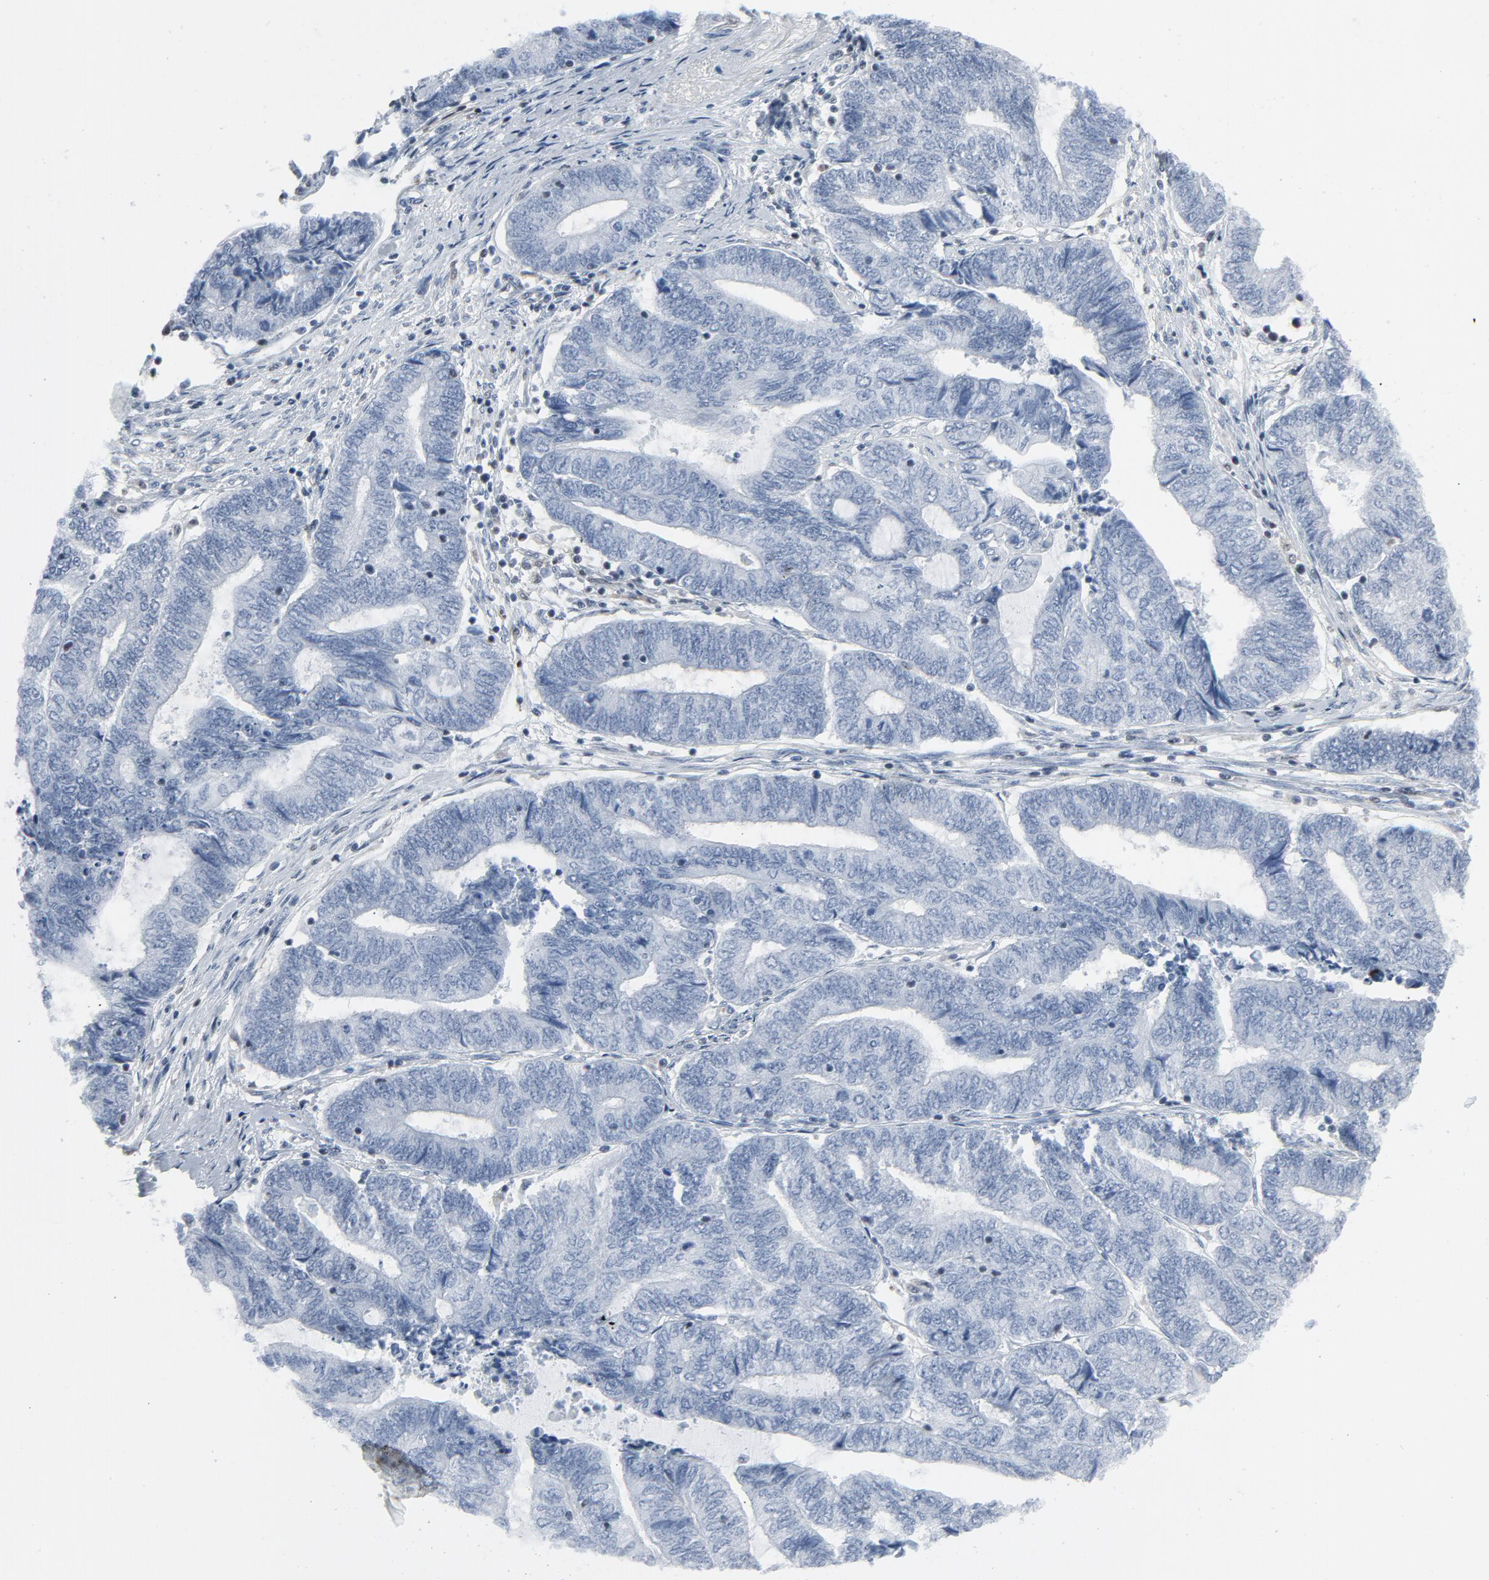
{"staining": {"intensity": "negative", "quantity": "none", "location": "none"}, "tissue": "endometrial cancer", "cell_type": "Tumor cells", "image_type": "cancer", "snomed": [{"axis": "morphology", "description": "Adenocarcinoma, NOS"}, {"axis": "topography", "description": "Uterus"}, {"axis": "topography", "description": "Endometrium"}], "caption": "Immunohistochemistry (IHC) image of neoplastic tissue: human adenocarcinoma (endometrial) stained with DAB (3,3'-diaminobenzidine) demonstrates no significant protein expression in tumor cells.", "gene": "STAT5A", "patient": {"sex": "female", "age": 70}}